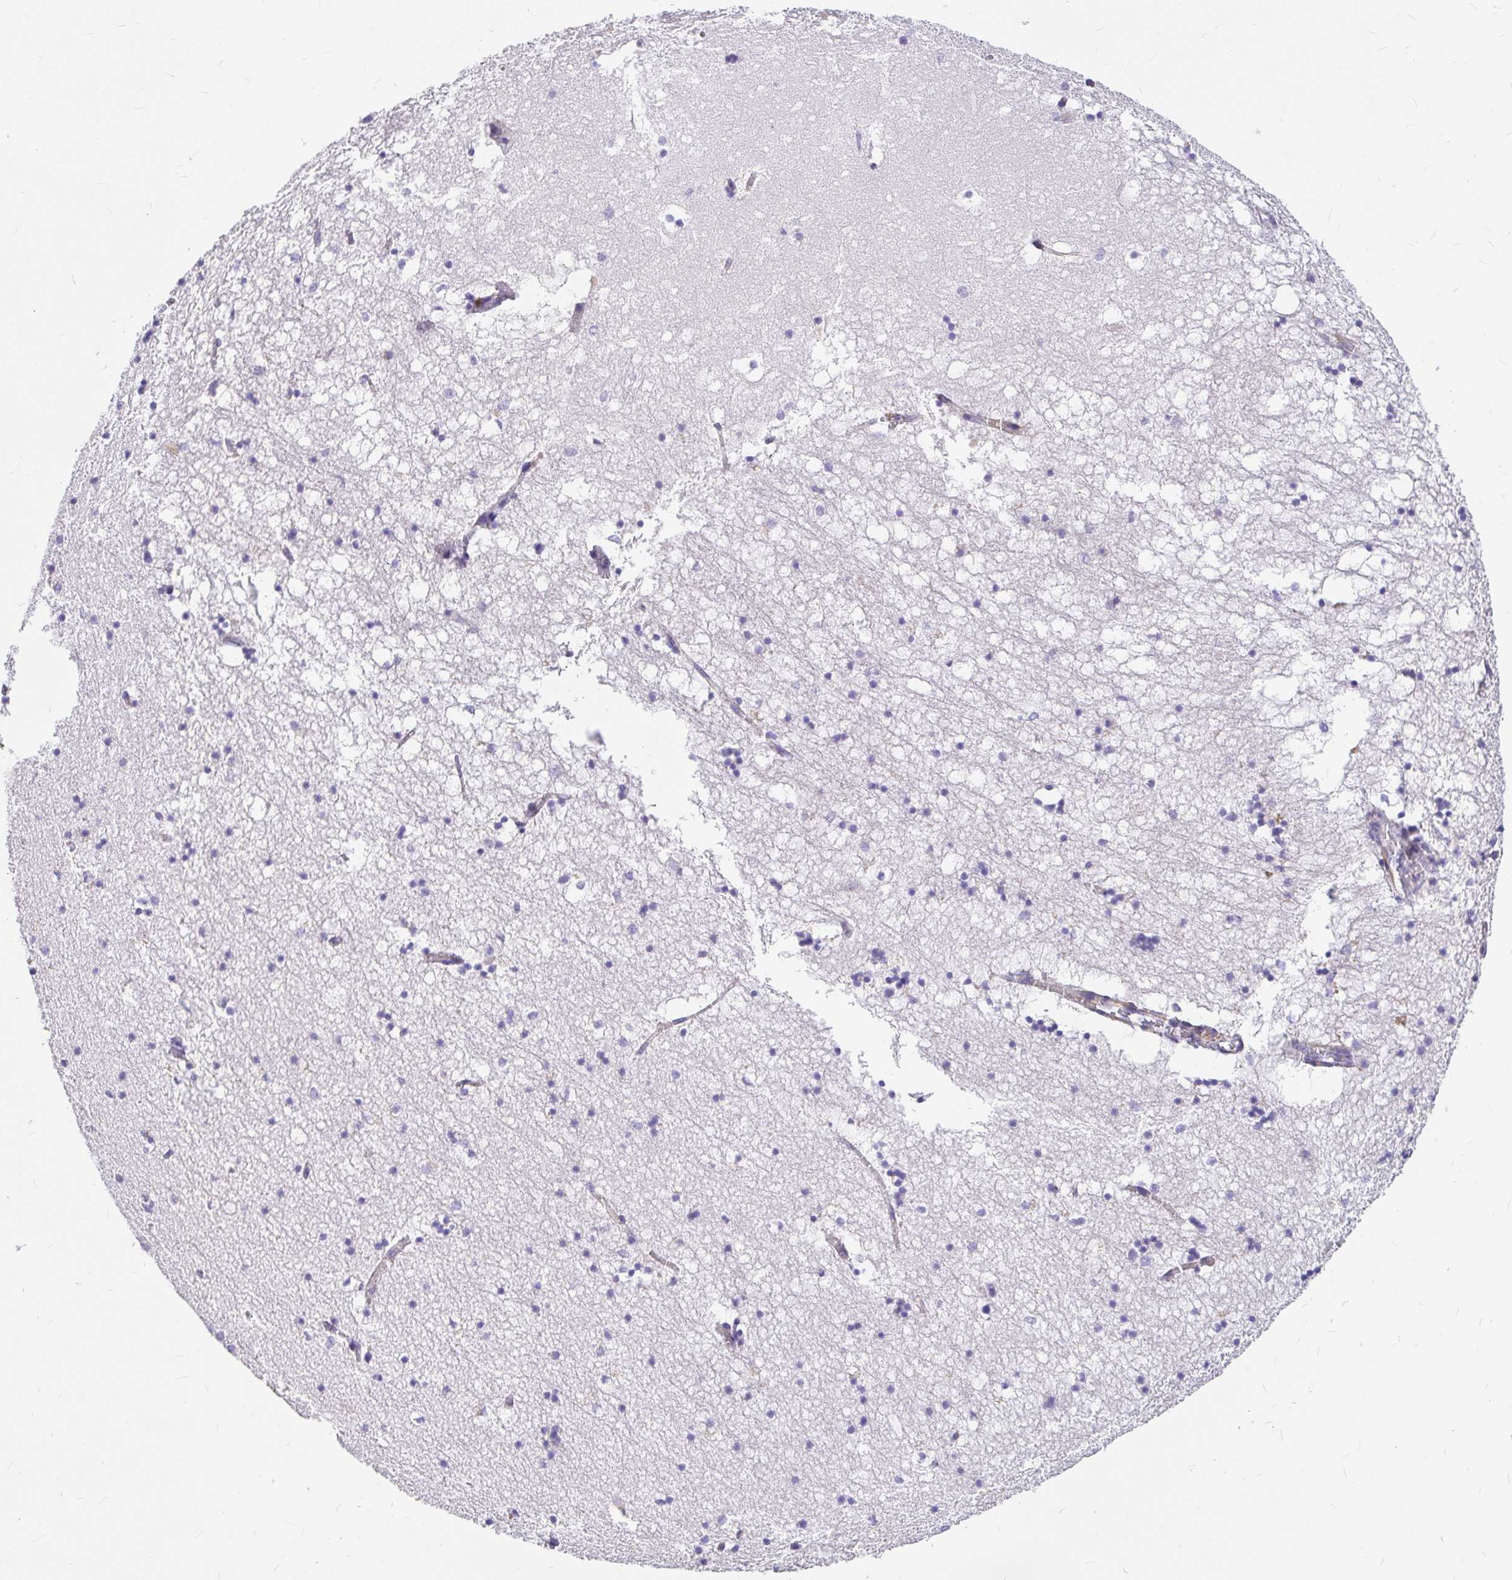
{"staining": {"intensity": "negative", "quantity": "none", "location": "none"}, "tissue": "hippocampus", "cell_type": "Glial cells", "image_type": "normal", "snomed": [{"axis": "morphology", "description": "Normal tissue, NOS"}, {"axis": "topography", "description": "Hippocampus"}], "caption": "The micrograph demonstrates no staining of glial cells in benign hippocampus. (Stains: DAB IHC with hematoxylin counter stain, Microscopy: brightfield microscopy at high magnification).", "gene": "MYO1B", "patient": {"sex": "male", "age": 58}}